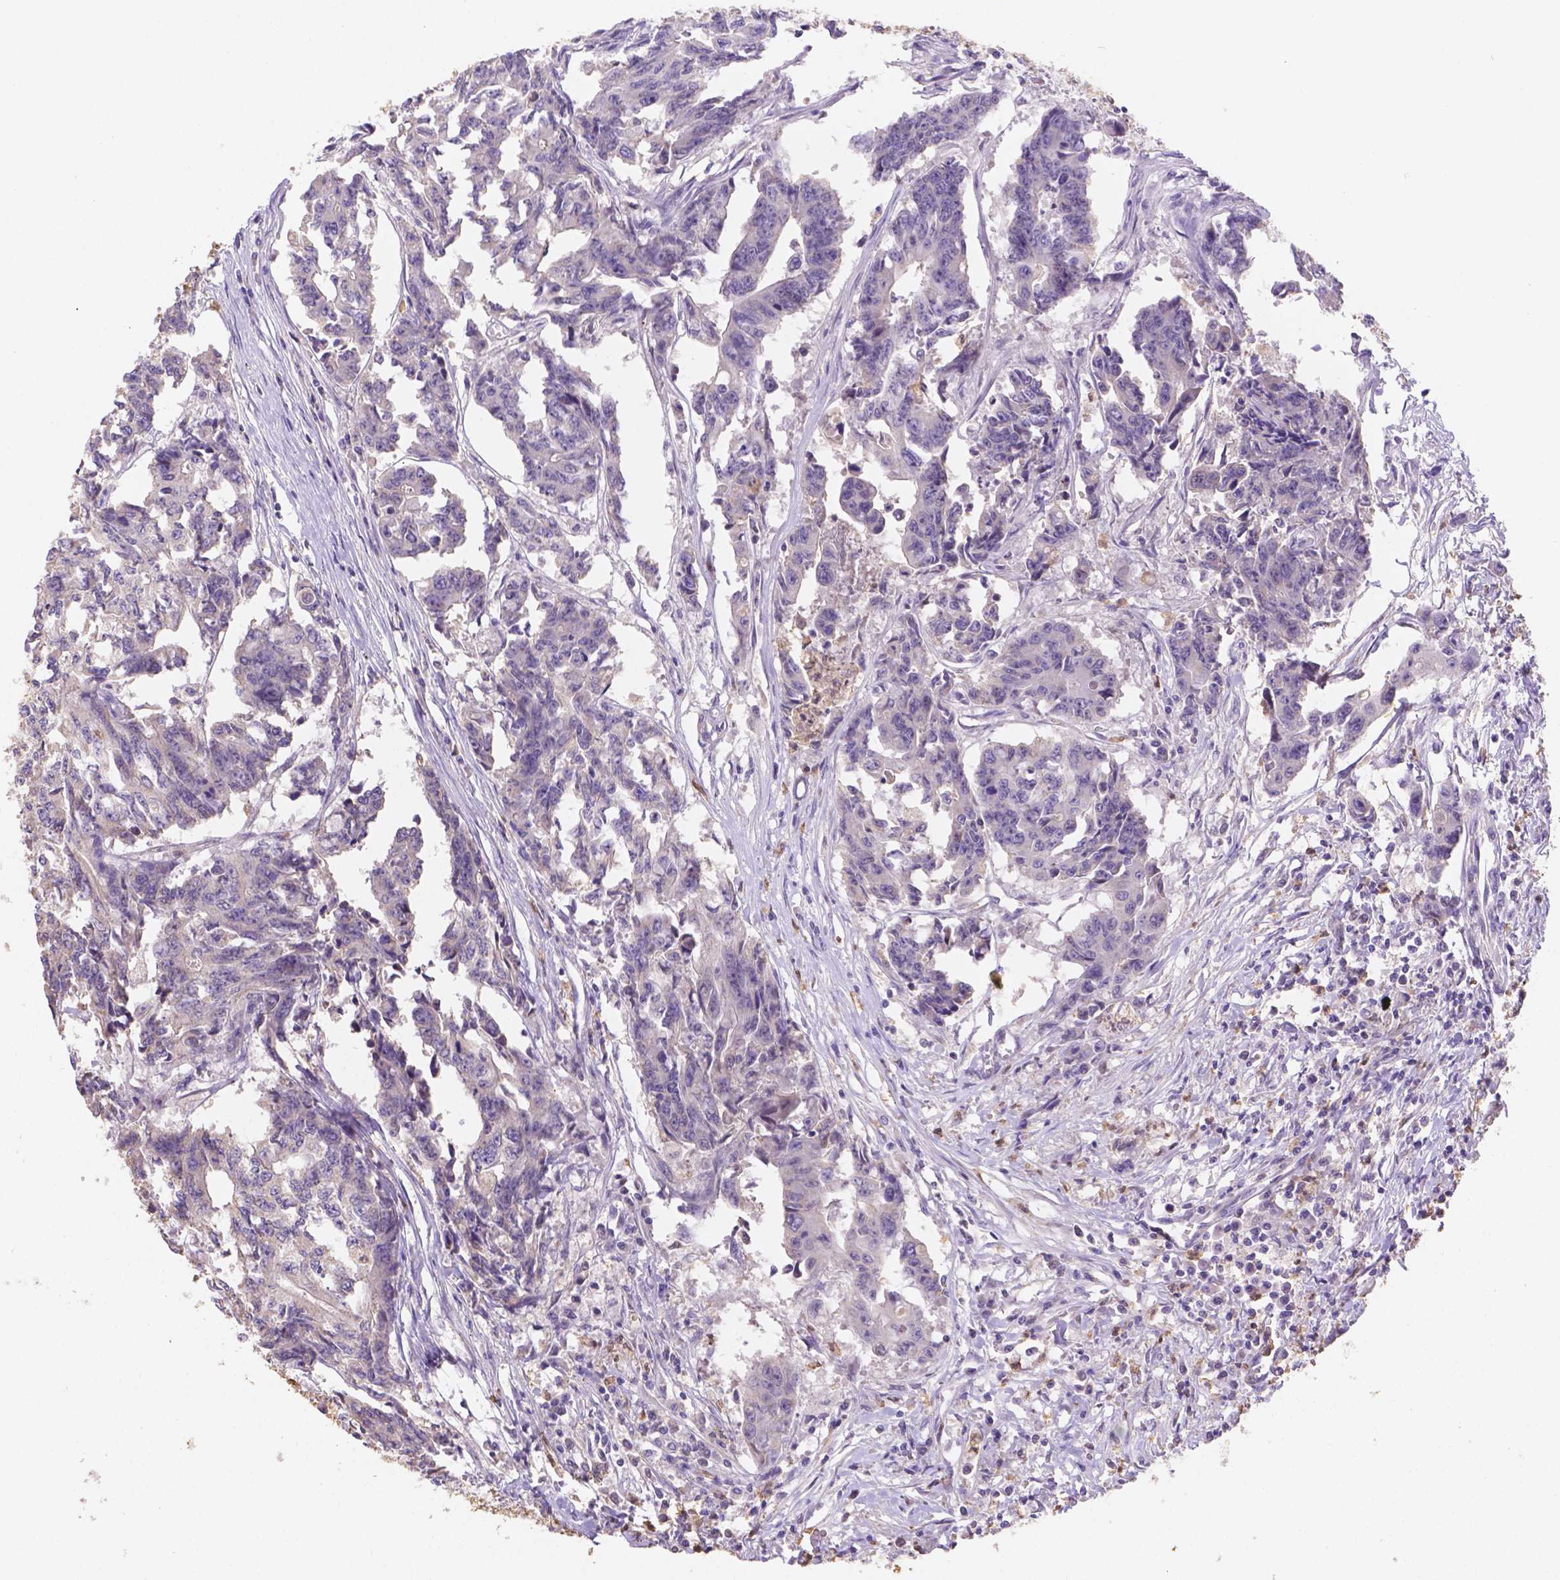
{"staining": {"intensity": "negative", "quantity": "none", "location": "none"}, "tissue": "colorectal cancer", "cell_type": "Tumor cells", "image_type": "cancer", "snomed": [{"axis": "morphology", "description": "Adenocarcinoma, NOS"}, {"axis": "topography", "description": "Rectum"}], "caption": "IHC micrograph of human adenocarcinoma (colorectal) stained for a protein (brown), which shows no positivity in tumor cells.", "gene": "NXPE2", "patient": {"sex": "male", "age": 54}}